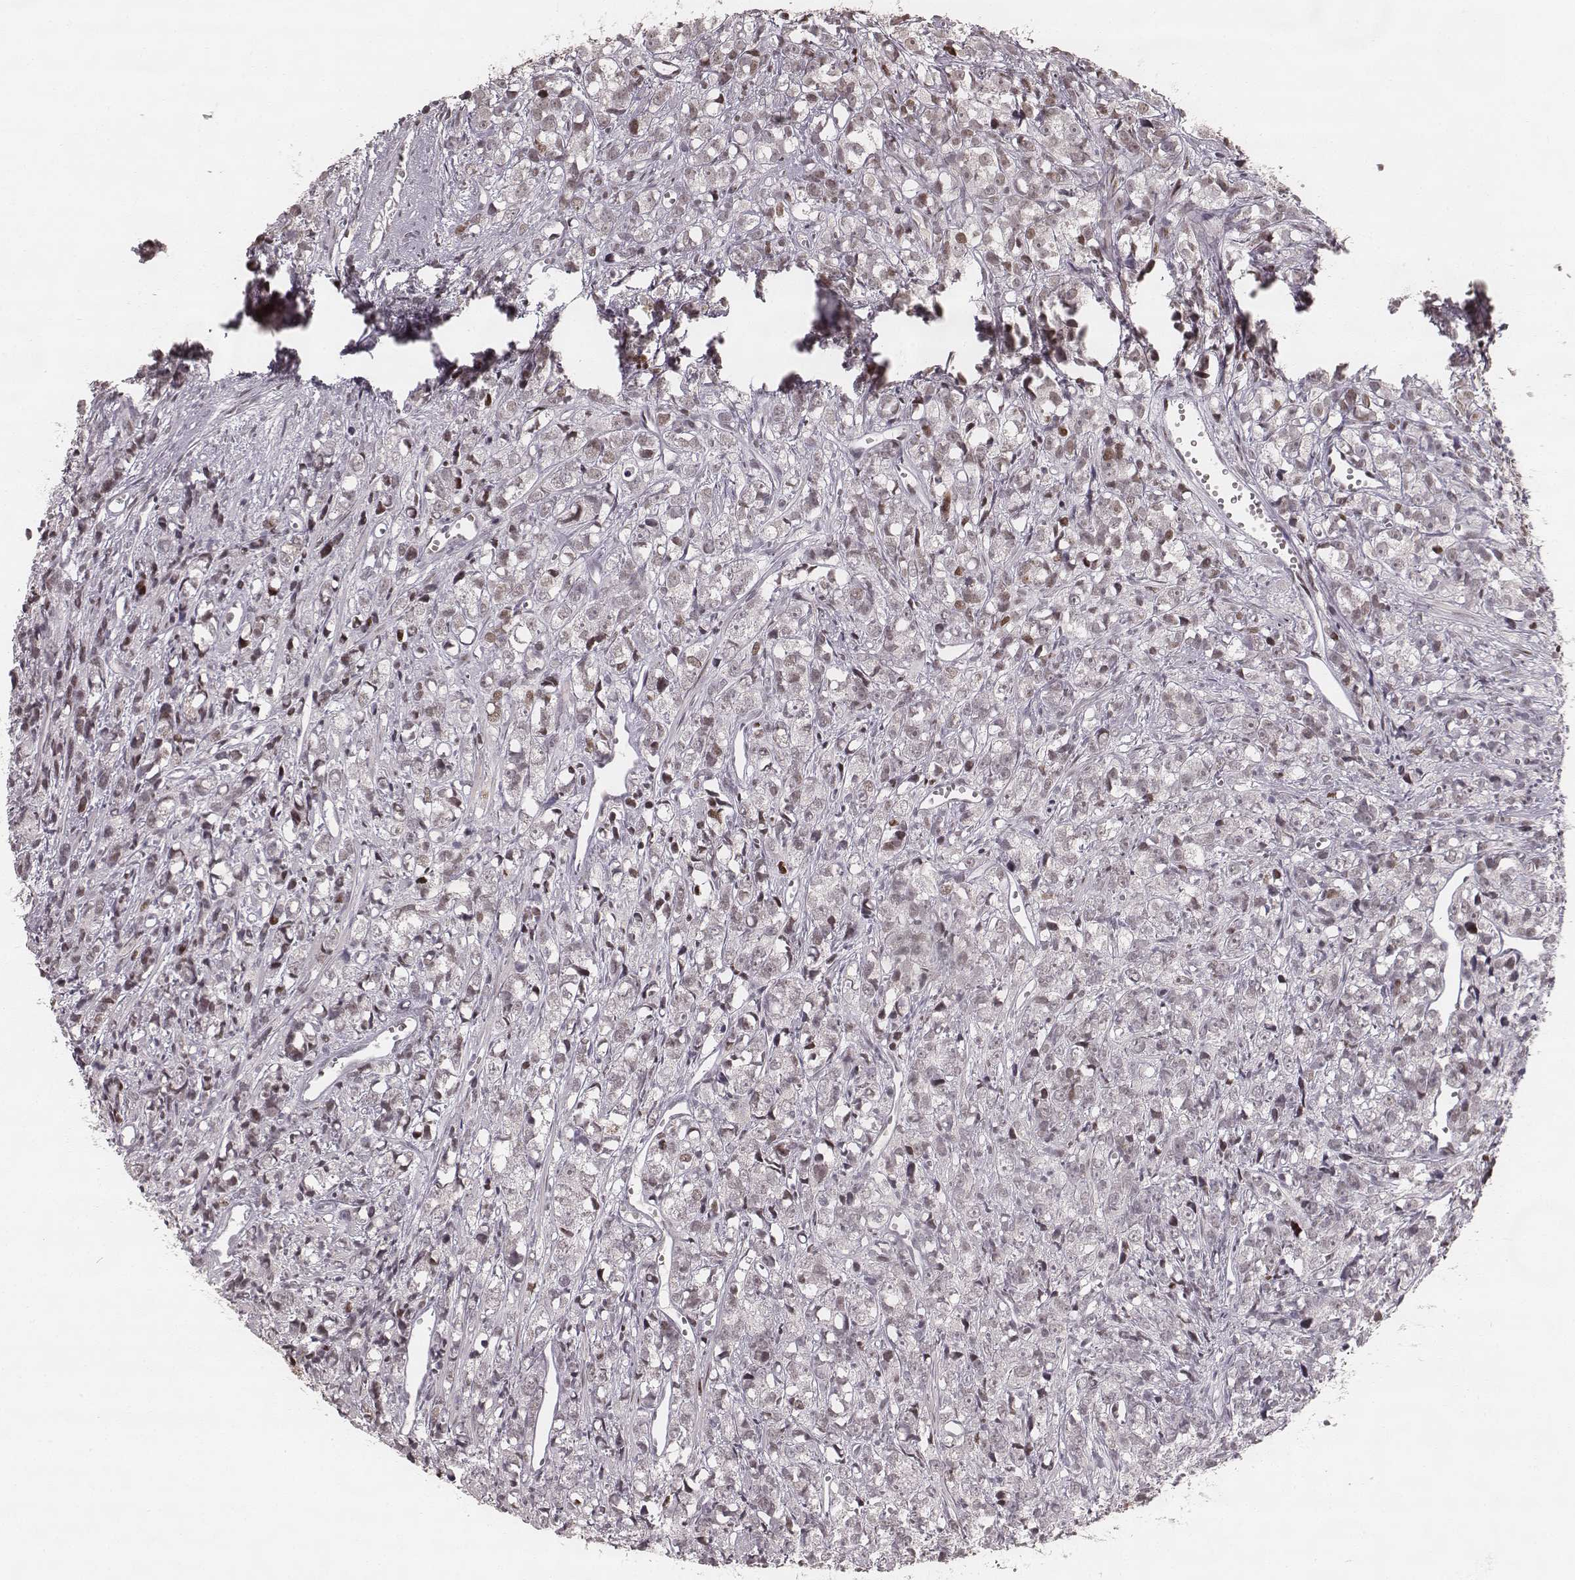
{"staining": {"intensity": "moderate", "quantity": "25%-75%", "location": "nuclear"}, "tissue": "prostate cancer", "cell_type": "Tumor cells", "image_type": "cancer", "snomed": [{"axis": "morphology", "description": "Adenocarcinoma, High grade"}, {"axis": "topography", "description": "Prostate"}], "caption": "Immunohistochemistry image of neoplastic tissue: prostate cancer stained using IHC shows medium levels of moderate protein expression localized specifically in the nuclear of tumor cells, appearing as a nuclear brown color.", "gene": "HNRNPC", "patient": {"sex": "male", "age": 77}}